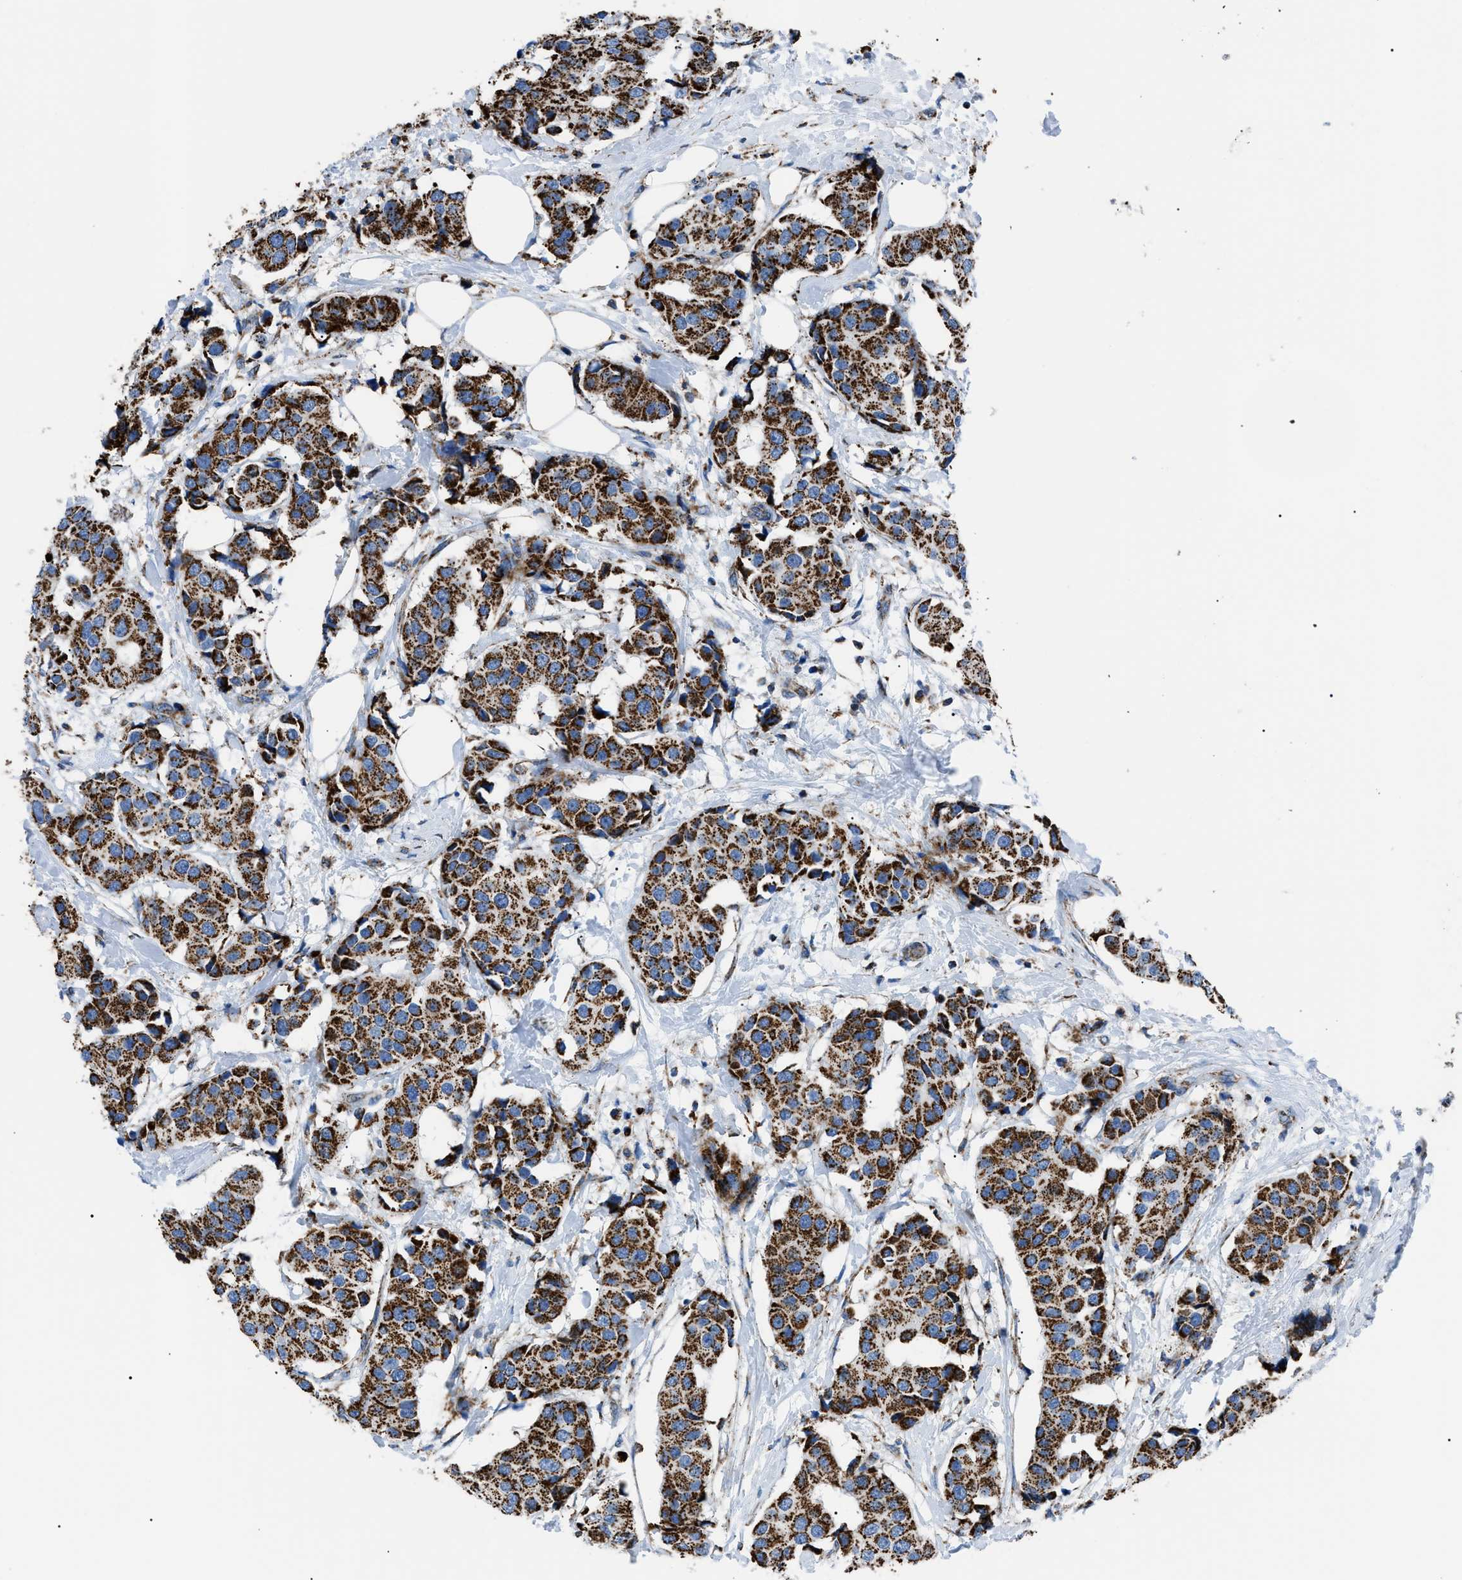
{"staining": {"intensity": "strong", "quantity": ">75%", "location": "cytoplasmic/membranous"}, "tissue": "breast cancer", "cell_type": "Tumor cells", "image_type": "cancer", "snomed": [{"axis": "morphology", "description": "Normal tissue, NOS"}, {"axis": "morphology", "description": "Duct carcinoma"}, {"axis": "topography", "description": "Breast"}], "caption": "Immunohistochemistry (IHC) of human invasive ductal carcinoma (breast) demonstrates high levels of strong cytoplasmic/membranous positivity in about >75% of tumor cells.", "gene": "PHB2", "patient": {"sex": "female", "age": 39}}